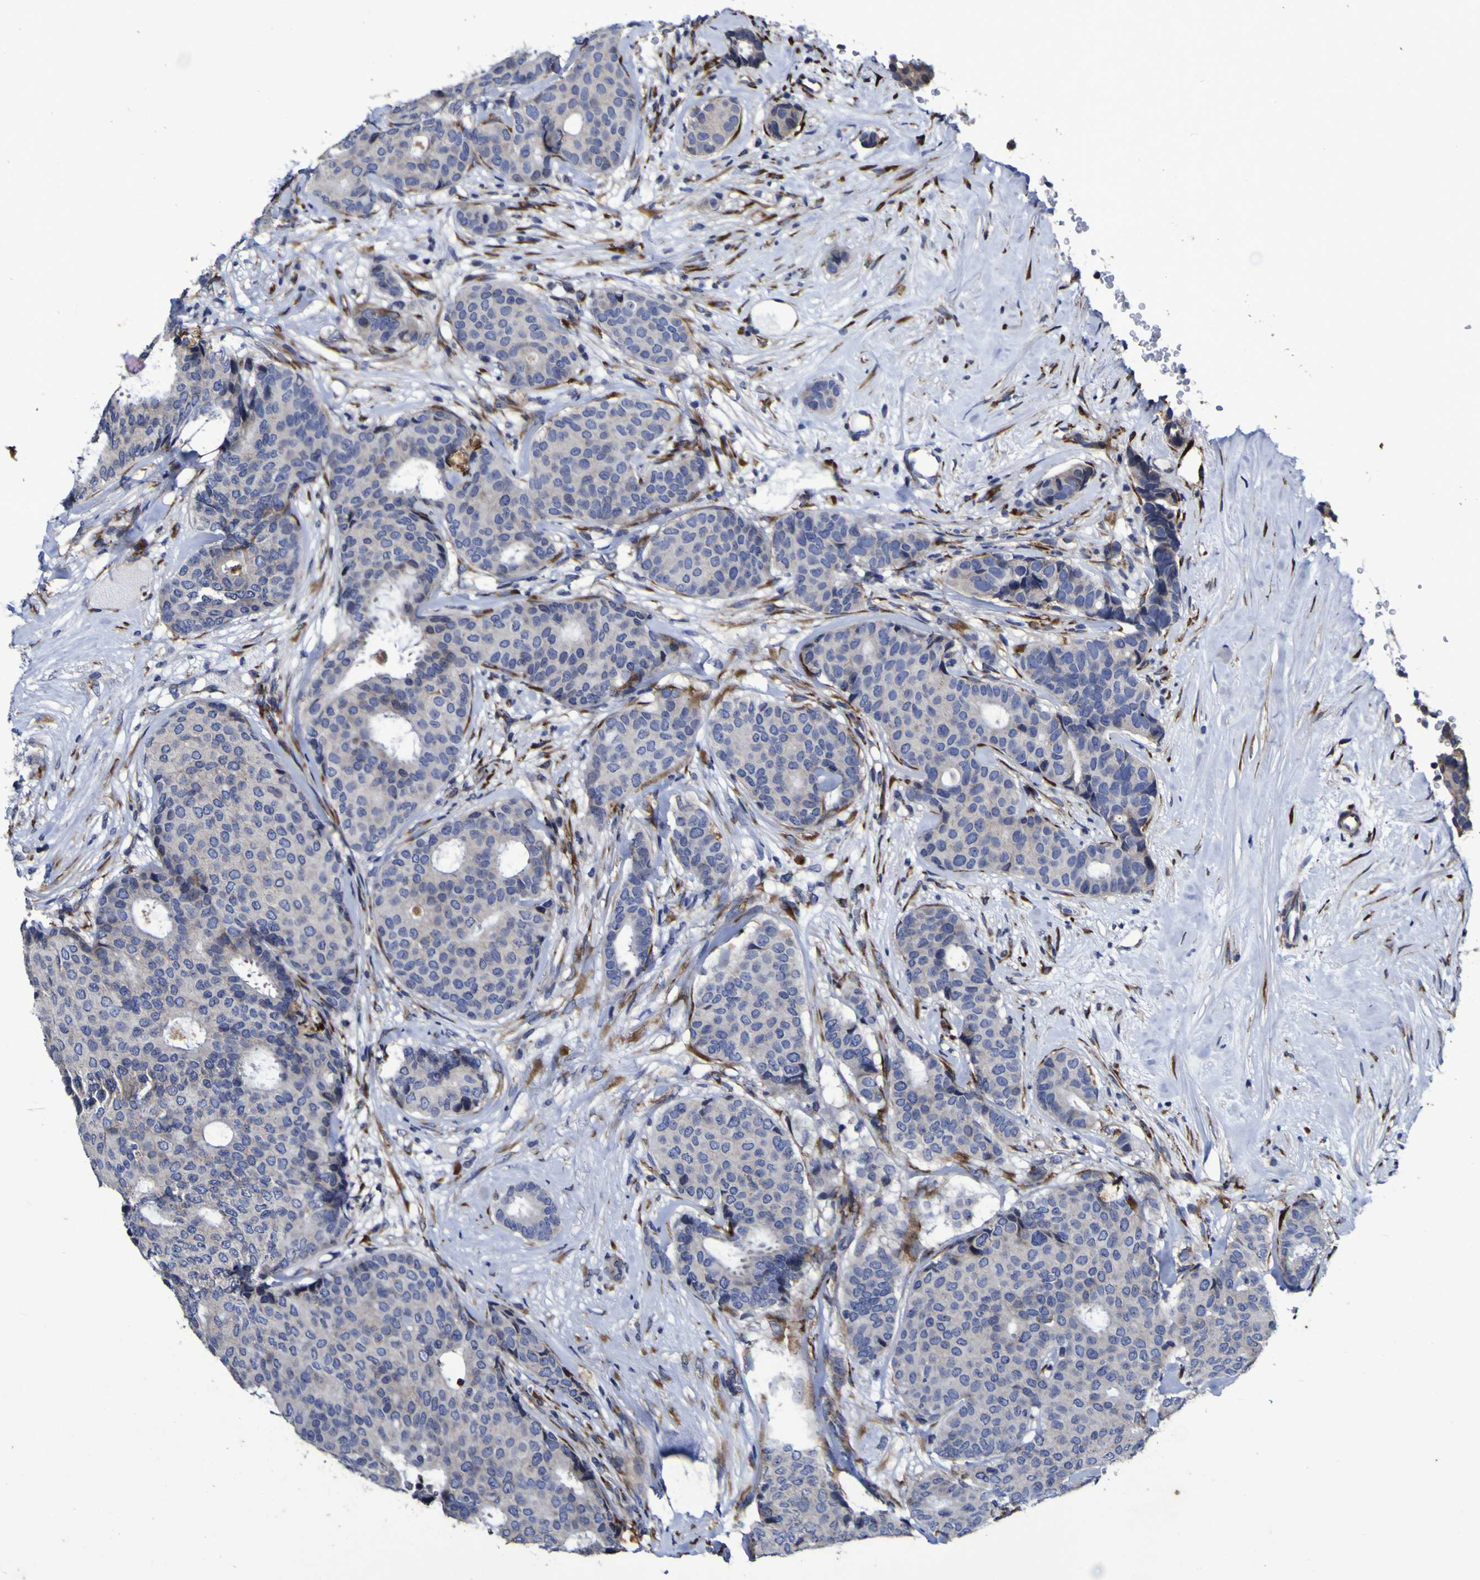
{"staining": {"intensity": "negative", "quantity": "none", "location": "none"}, "tissue": "breast cancer", "cell_type": "Tumor cells", "image_type": "cancer", "snomed": [{"axis": "morphology", "description": "Duct carcinoma"}, {"axis": "topography", "description": "Breast"}], "caption": "This is an immunohistochemistry (IHC) histopathology image of breast intraductal carcinoma. There is no expression in tumor cells.", "gene": "P3H1", "patient": {"sex": "female", "age": 75}}